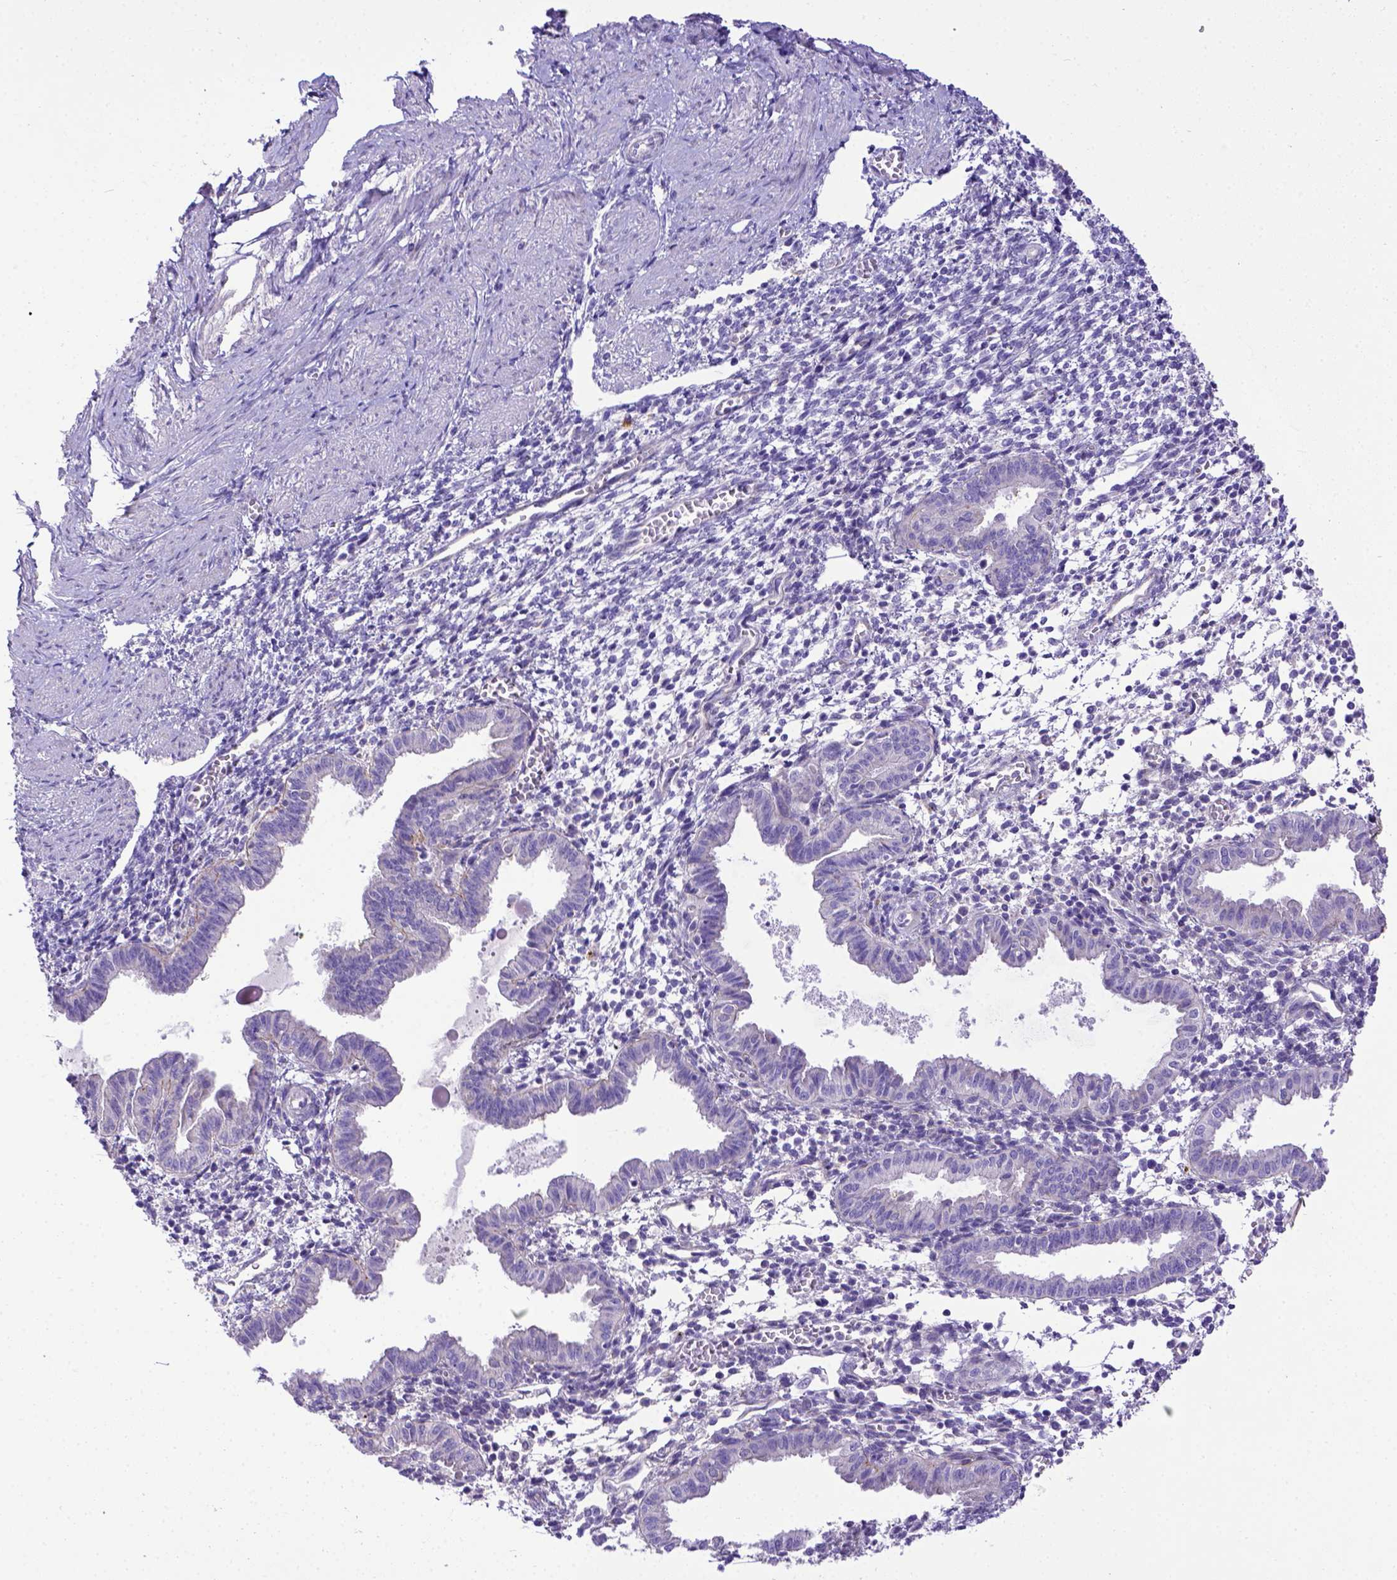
{"staining": {"intensity": "negative", "quantity": "none", "location": "none"}, "tissue": "endometrium", "cell_type": "Cells in endometrial stroma", "image_type": "normal", "snomed": [{"axis": "morphology", "description": "Normal tissue, NOS"}, {"axis": "topography", "description": "Endometrium"}], "caption": "An immunohistochemistry (IHC) micrograph of unremarkable endometrium is shown. There is no staining in cells in endometrial stroma of endometrium.", "gene": "CFAP300", "patient": {"sex": "female", "age": 37}}